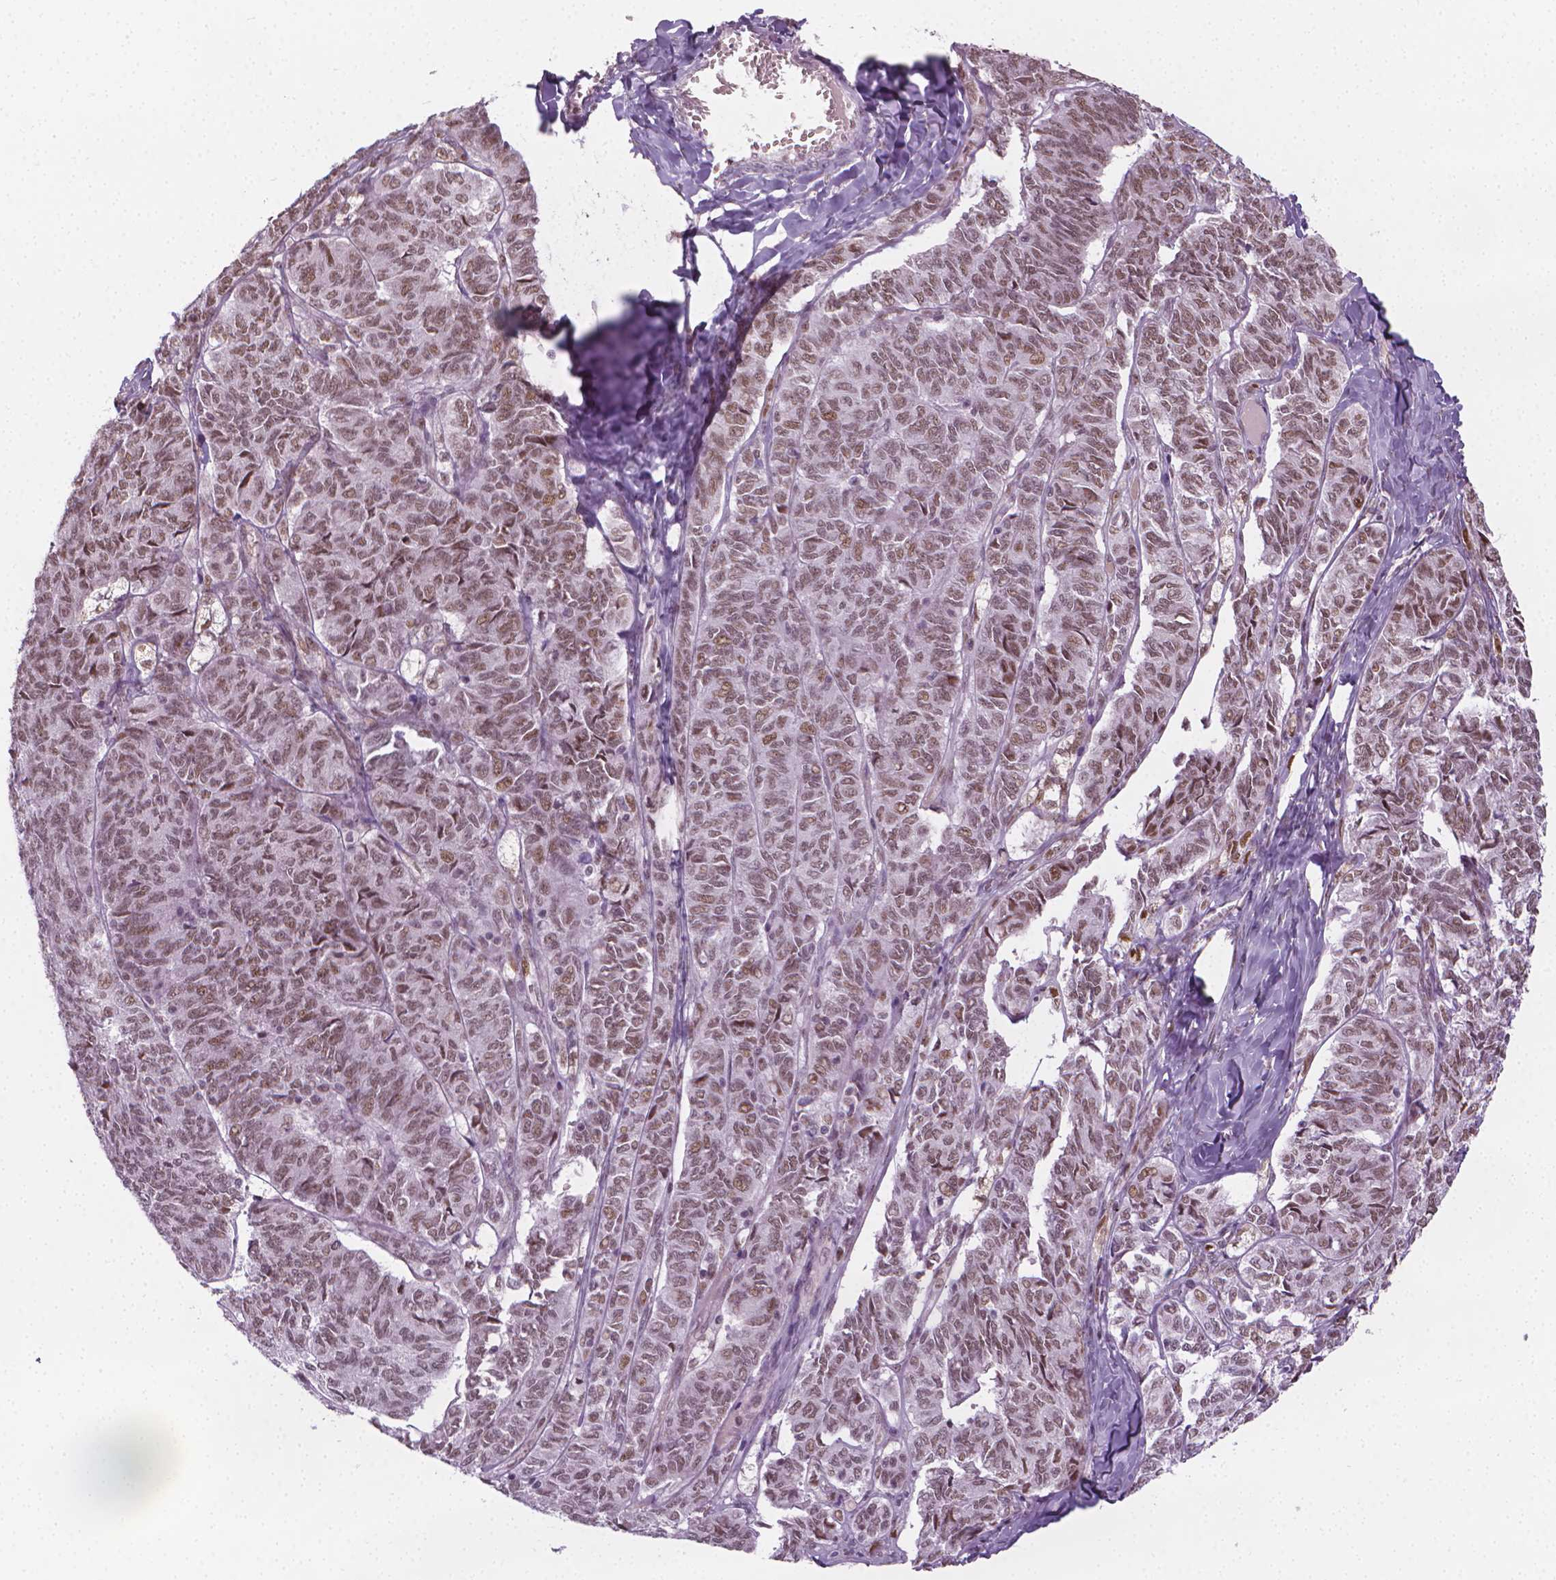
{"staining": {"intensity": "weak", "quantity": ">75%", "location": "nuclear"}, "tissue": "ovarian cancer", "cell_type": "Tumor cells", "image_type": "cancer", "snomed": [{"axis": "morphology", "description": "Carcinoma, endometroid"}, {"axis": "topography", "description": "Ovary"}], "caption": "Immunohistochemical staining of ovarian endometroid carcinoma demonstrates low levels of weak nuclear protein expression in approximately >75% of tumor cells.", "gene": "CDKN1C", "patient": {"sex": "female", "age": 80}}